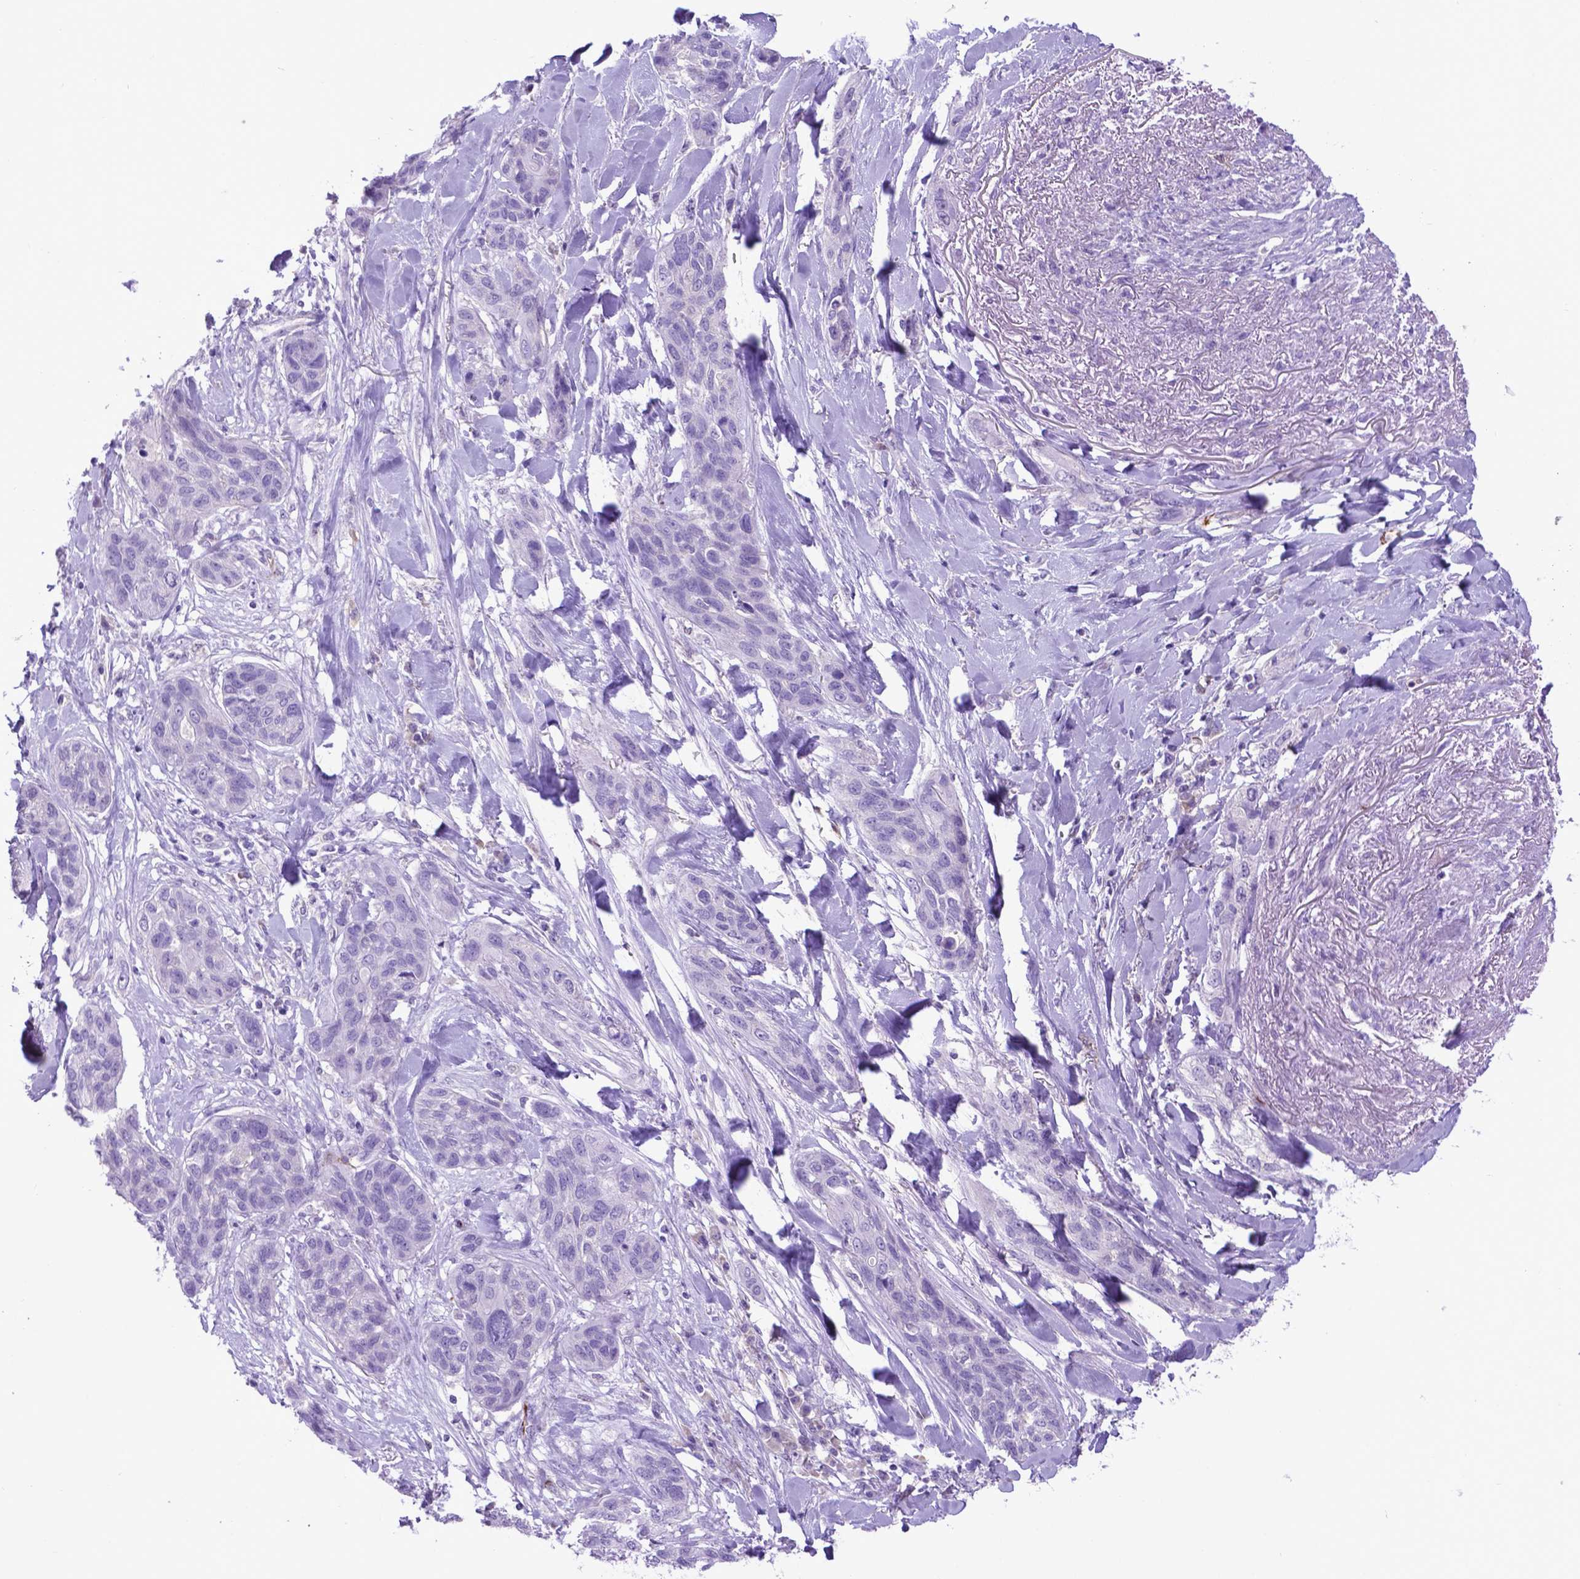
{"staining": {"intensity": "negative", "quantity": "none", "location": "none"}, "tissue": "lung cancer", "cell_type": "Tumor cells", "image_type": "cancer", "snomed": [{"axis": "morphology", "description": "Squamous cell carcinoma, NOS"}, {"axis": "topography", "description": "Lung"}], "caption": "Lung squamous cell carcinoma was stained to show a protein in brown. There is no significant staining in tumor cells.", "gene": "LZTR1", "patient": {"sex": "female", "age": 70}}